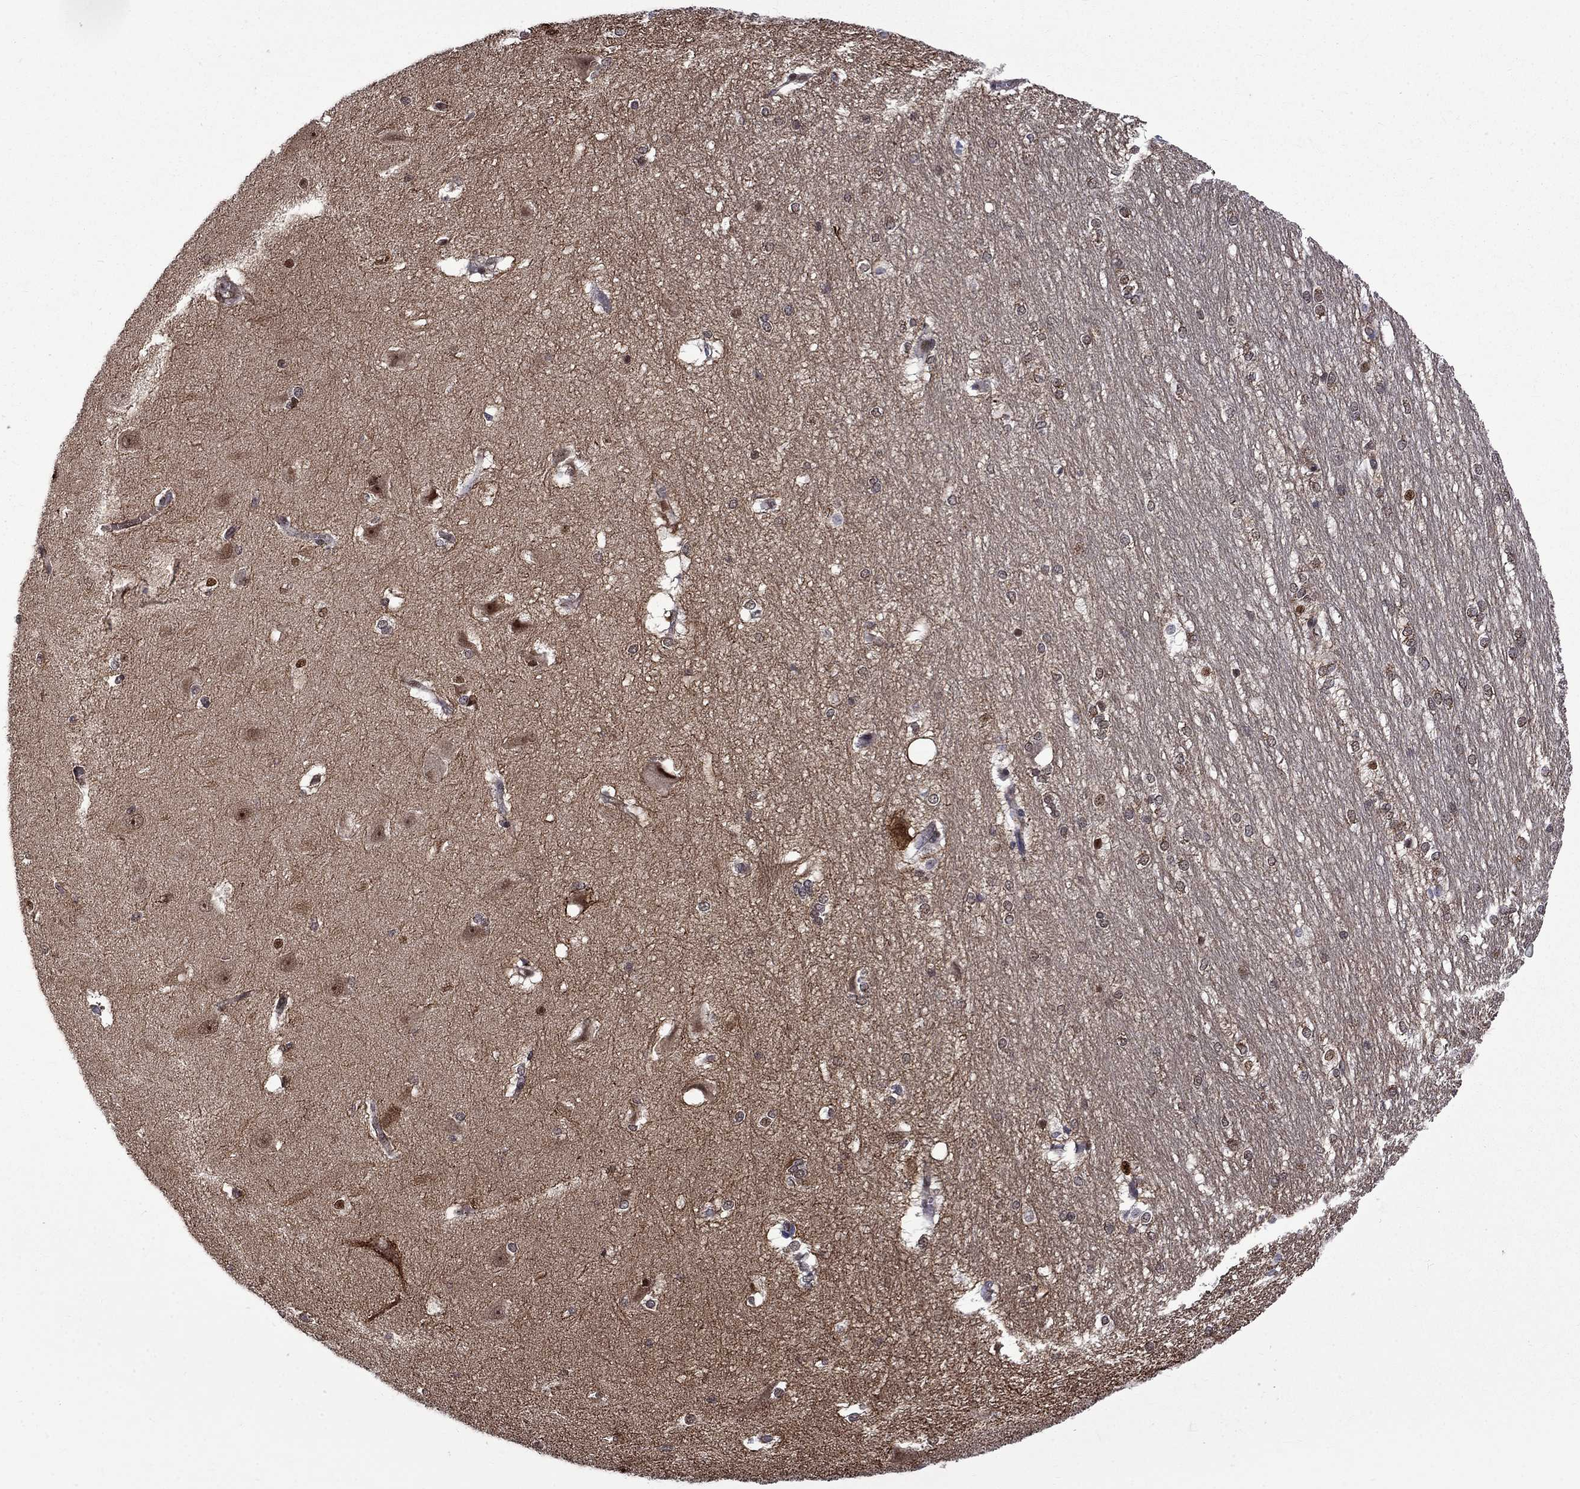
{"staining": {"intensity": "moderate", "quantity": "<25%", "location": "nuclear"}, "tissue": "hippocampus", "cell_type": "Glial cells", "image_type": "normal", "snomed": [{"axis": "morphology", "description": "Normal tissue, NOS"}, {"axis": "topography", "description": "Cerebral cortex"}, {"axis": "topography", "description": "Hippocampus"}], "caption": "Moderate nuclear positivity for a protein is appreciated in about <25% of glial cells of unremarkable hippocampus using IHC.", "gene": "KPNA3", "patient": {"sex": "female", "age": 19}}